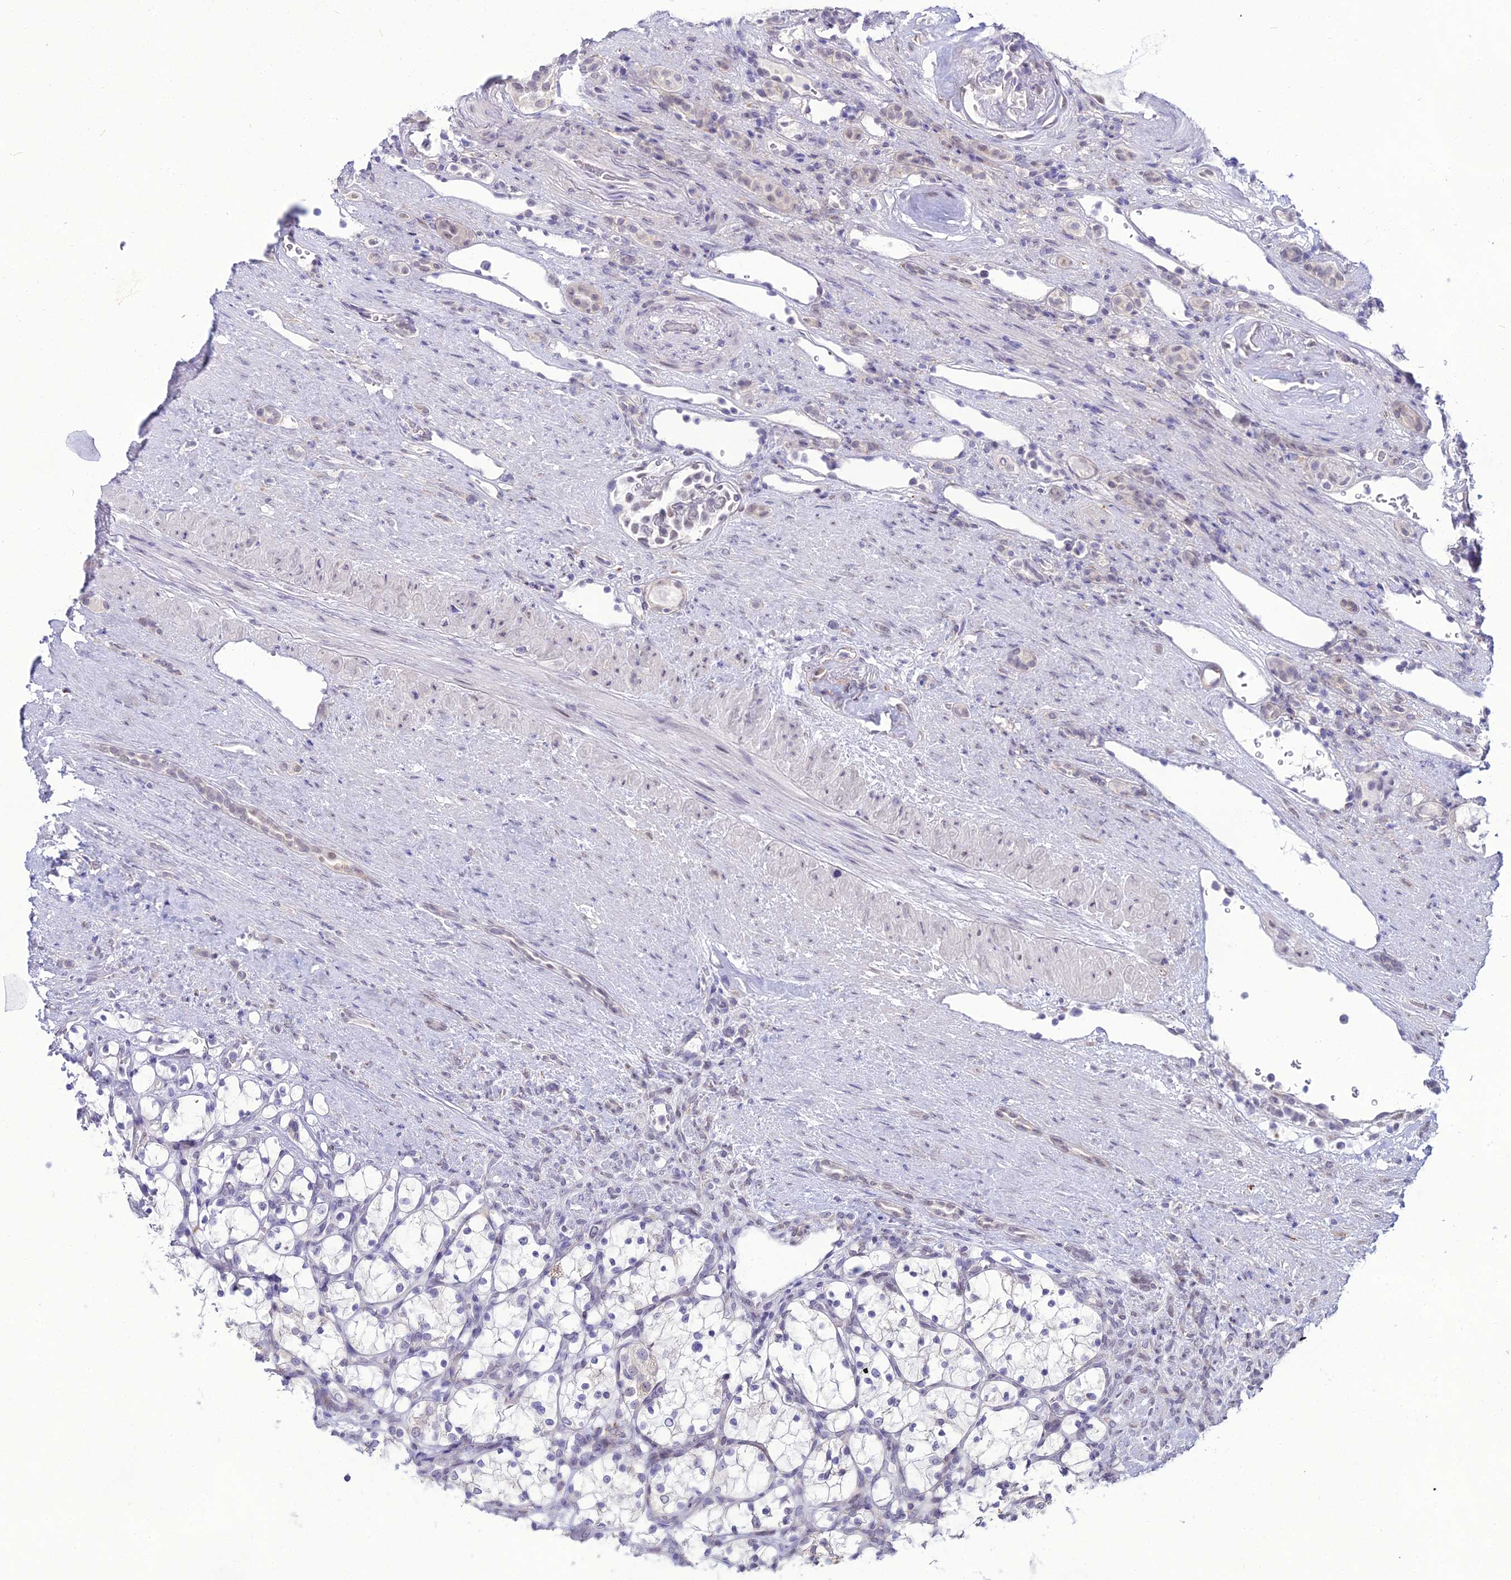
{"staining": {"intensity": "negative", "quantity": "none", "location": "none"}, "tissue": "renal cancer", "cell_type": "Tumor cells", "image_type": "cancer", "snomed": [{"axis": "morphology", "description": "Adenocarcinoma, NOS"}, {"axis": "topography", "description": "Kidney"}], "caption": "Immunohistochemistry photomicrograph of human adenocarcinoma (renal) stained for a protein (brown), which reveals no positivity in tumor cells. Brightfield microscopy of immunohistochemistry stained with DAB (brown) and hematoxylin (blue), captured at high magnification.", "gene": "TROAP", "patient": {"sex": "female", "age": 69}}